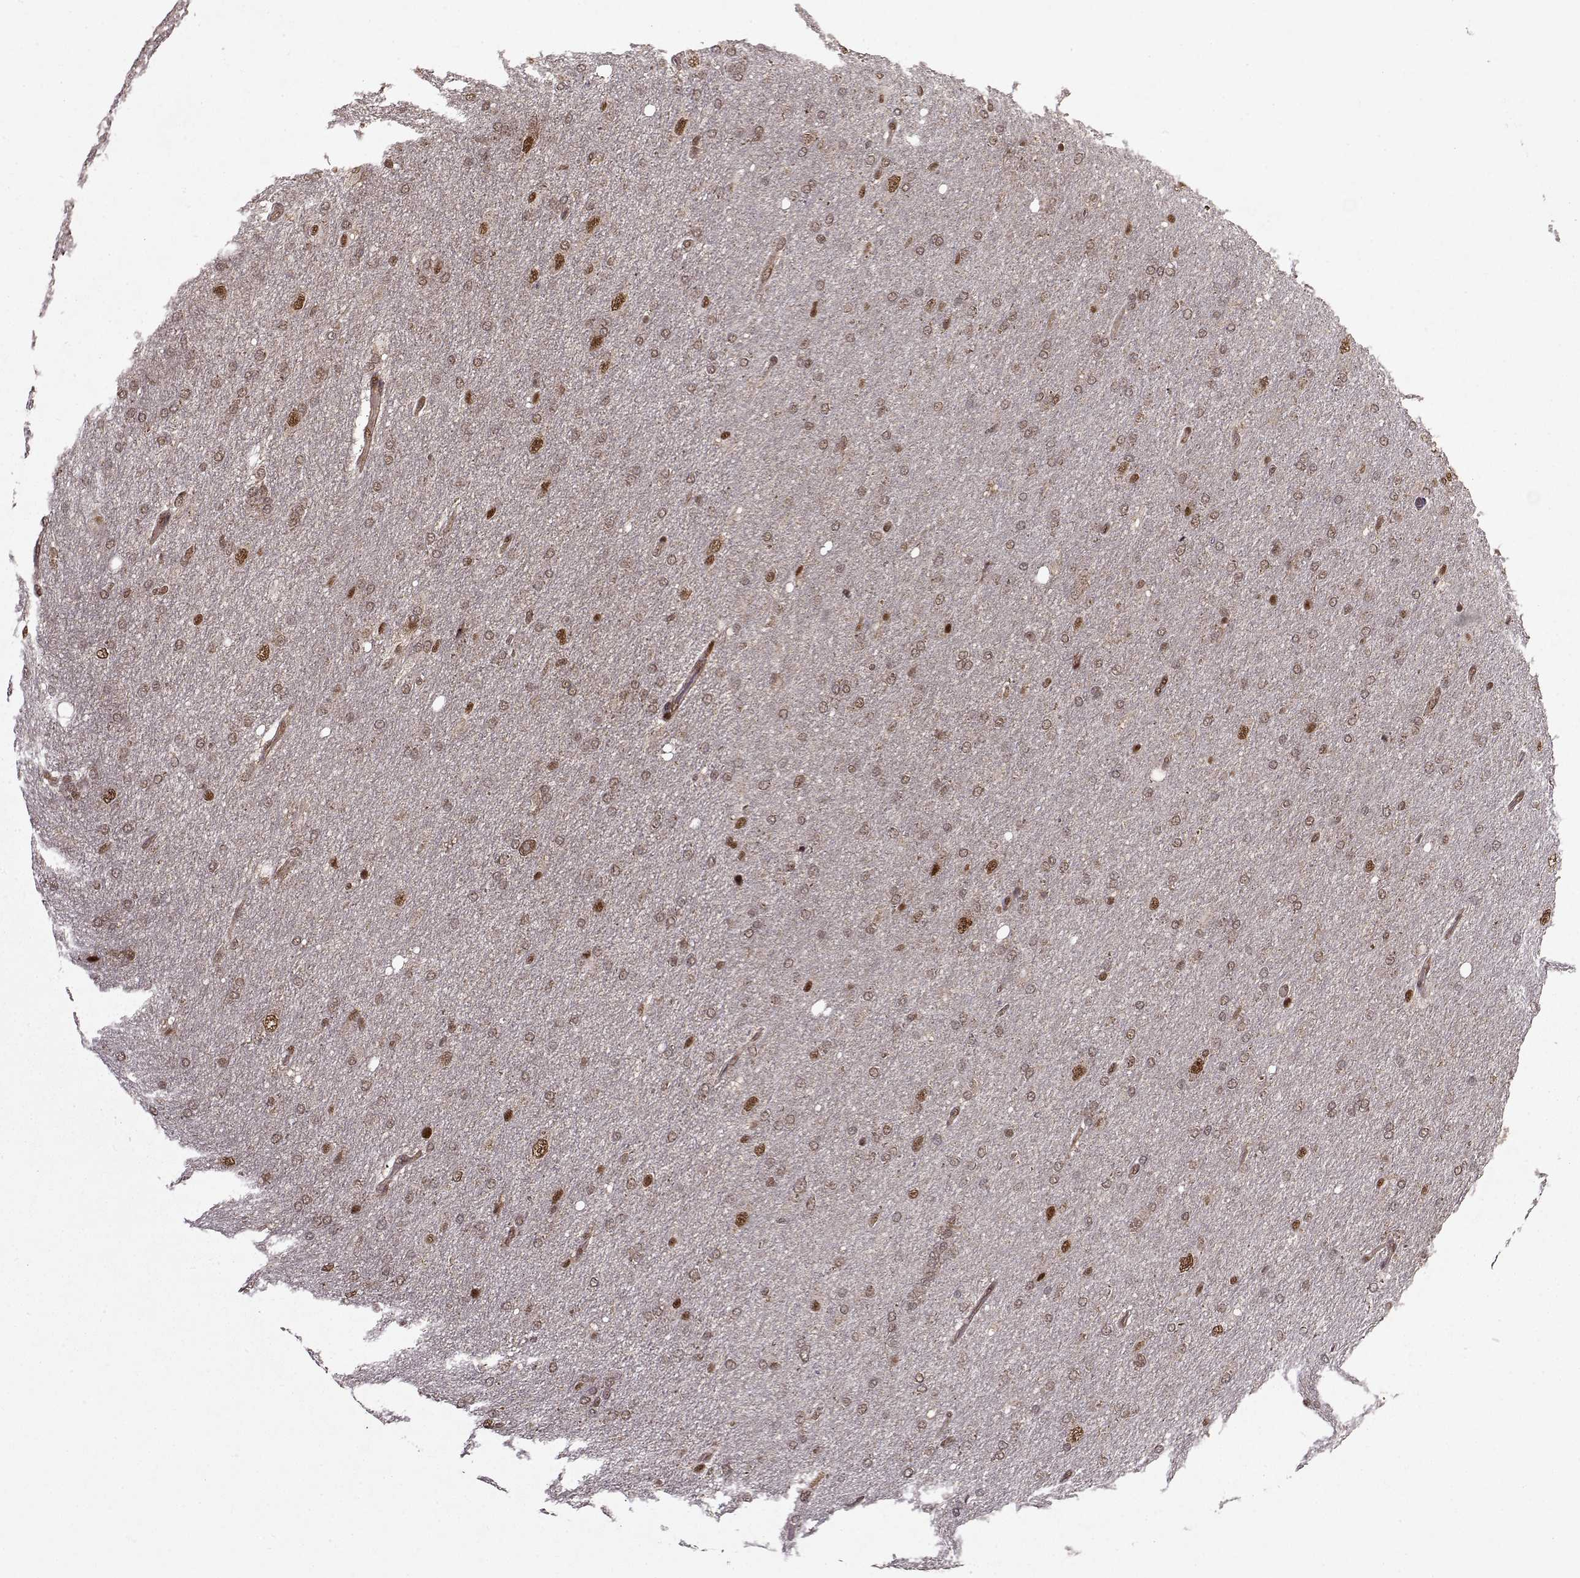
{"staining": {"intensity": "weak", "quantity": "<25%", "location": "nuclear"}, "tissue": "glioma", "cell_type": "Tumor cells", "image_type": "cancer", "snomed": [{"axis": "morphology", "description": "Glioma, malignant, High grade"}, {"axis": "topography", "description": "Cerebral cortex"}], "caption": "Tumor cells show no significant expression in glioma.", "gene": "PSMA7", "patient": {"sex": "male", "age": 70}}